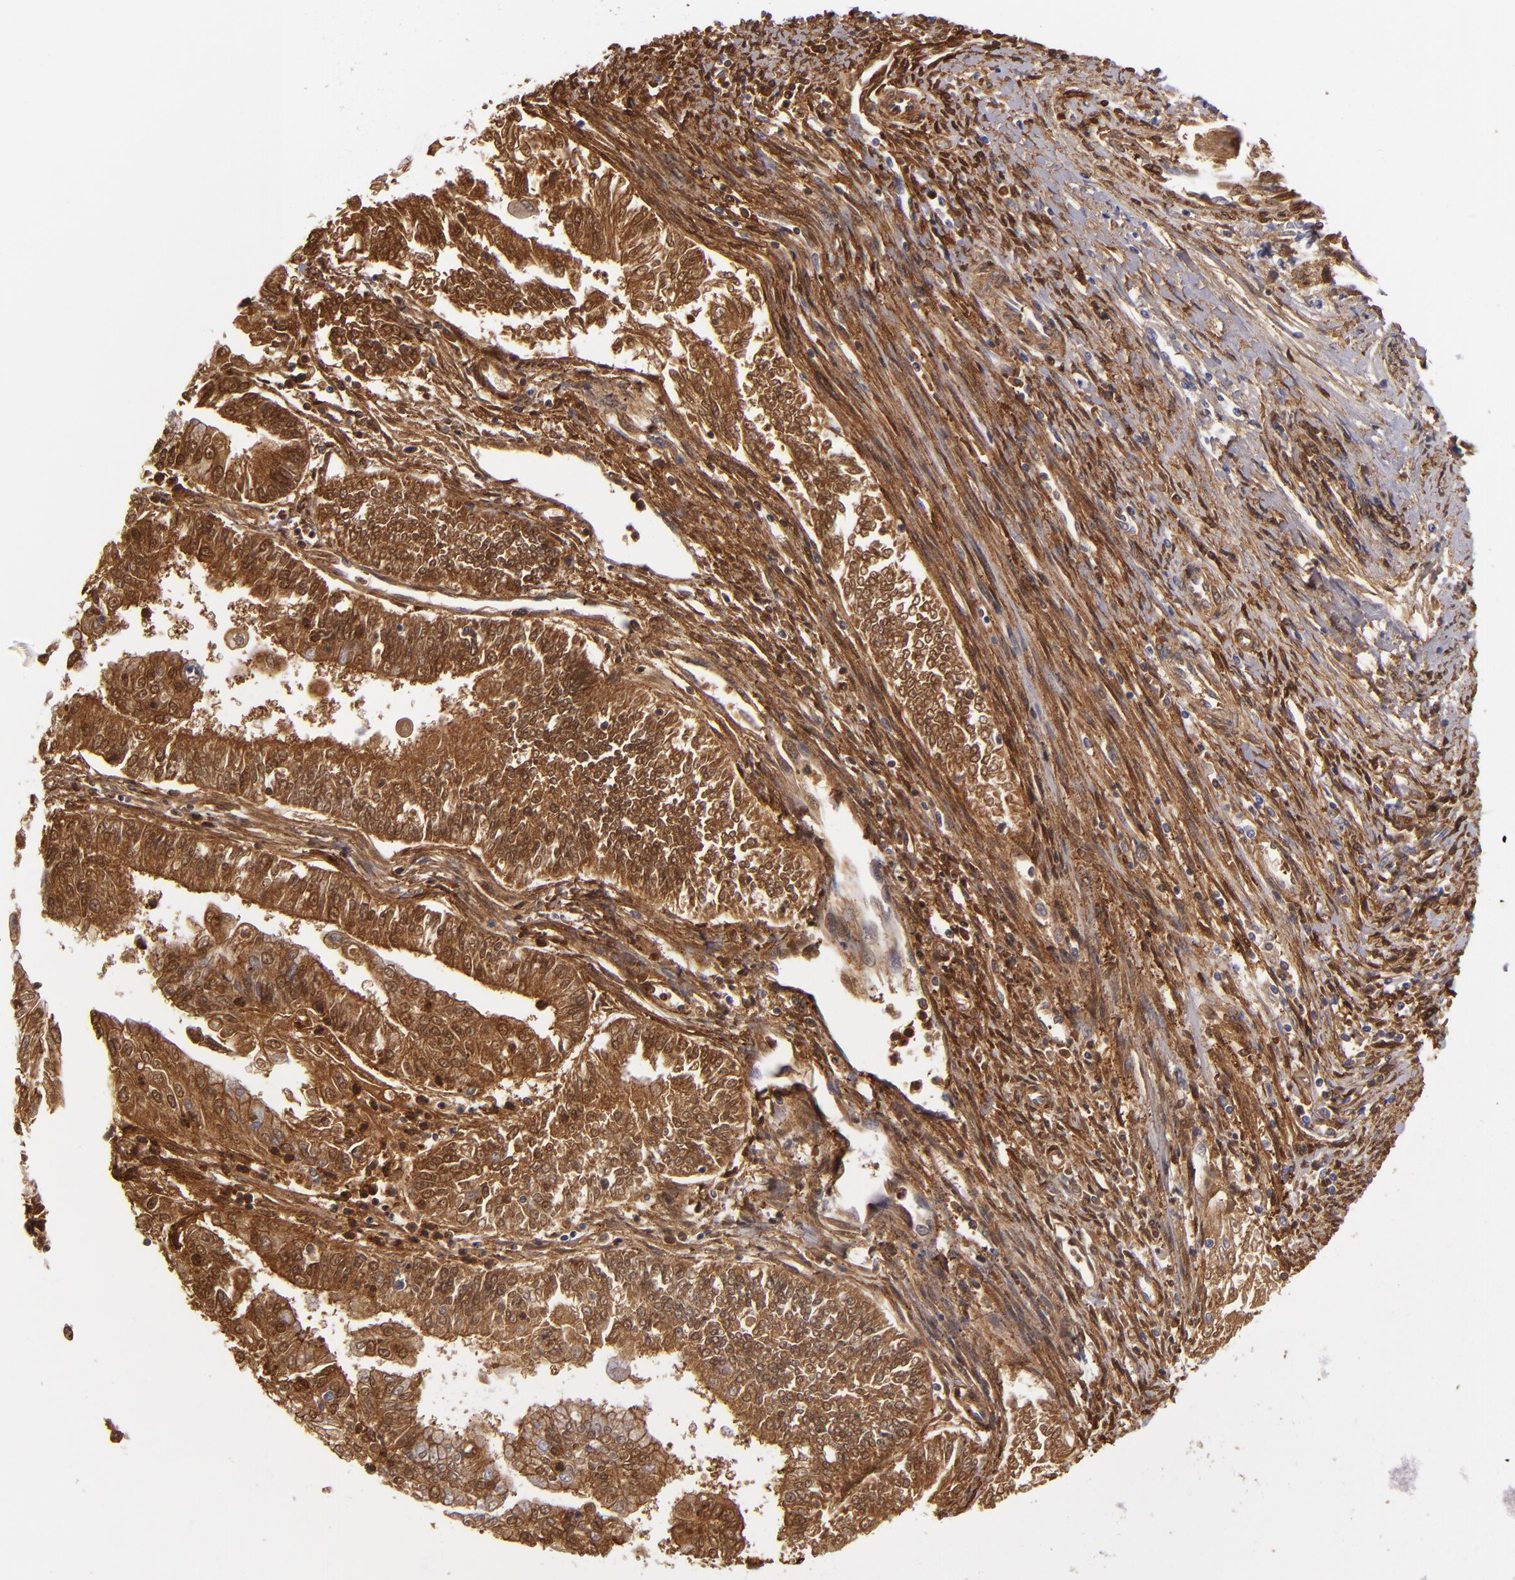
{"staining": {"intensity": "strong", "quantity": ">75%", "location": "cytoplasmic/membranous,nuclear"}, "tissue": "endometrial cancer", "cell_type": "Tumor cells", "image_type": "cancer", "snomed": [{"axis": "morphology", "description": "Adenocarcinoma, NOS"}, {"axis": "topography", "description": "Endometrium"}], "caption": "Strong cytoplasmic/membranous and nuclear expression is seen in approximately >75% of tumor cells in endometrial cancer.", "gene": "VCL", "patient": {"sex": "female", "age": 75}}